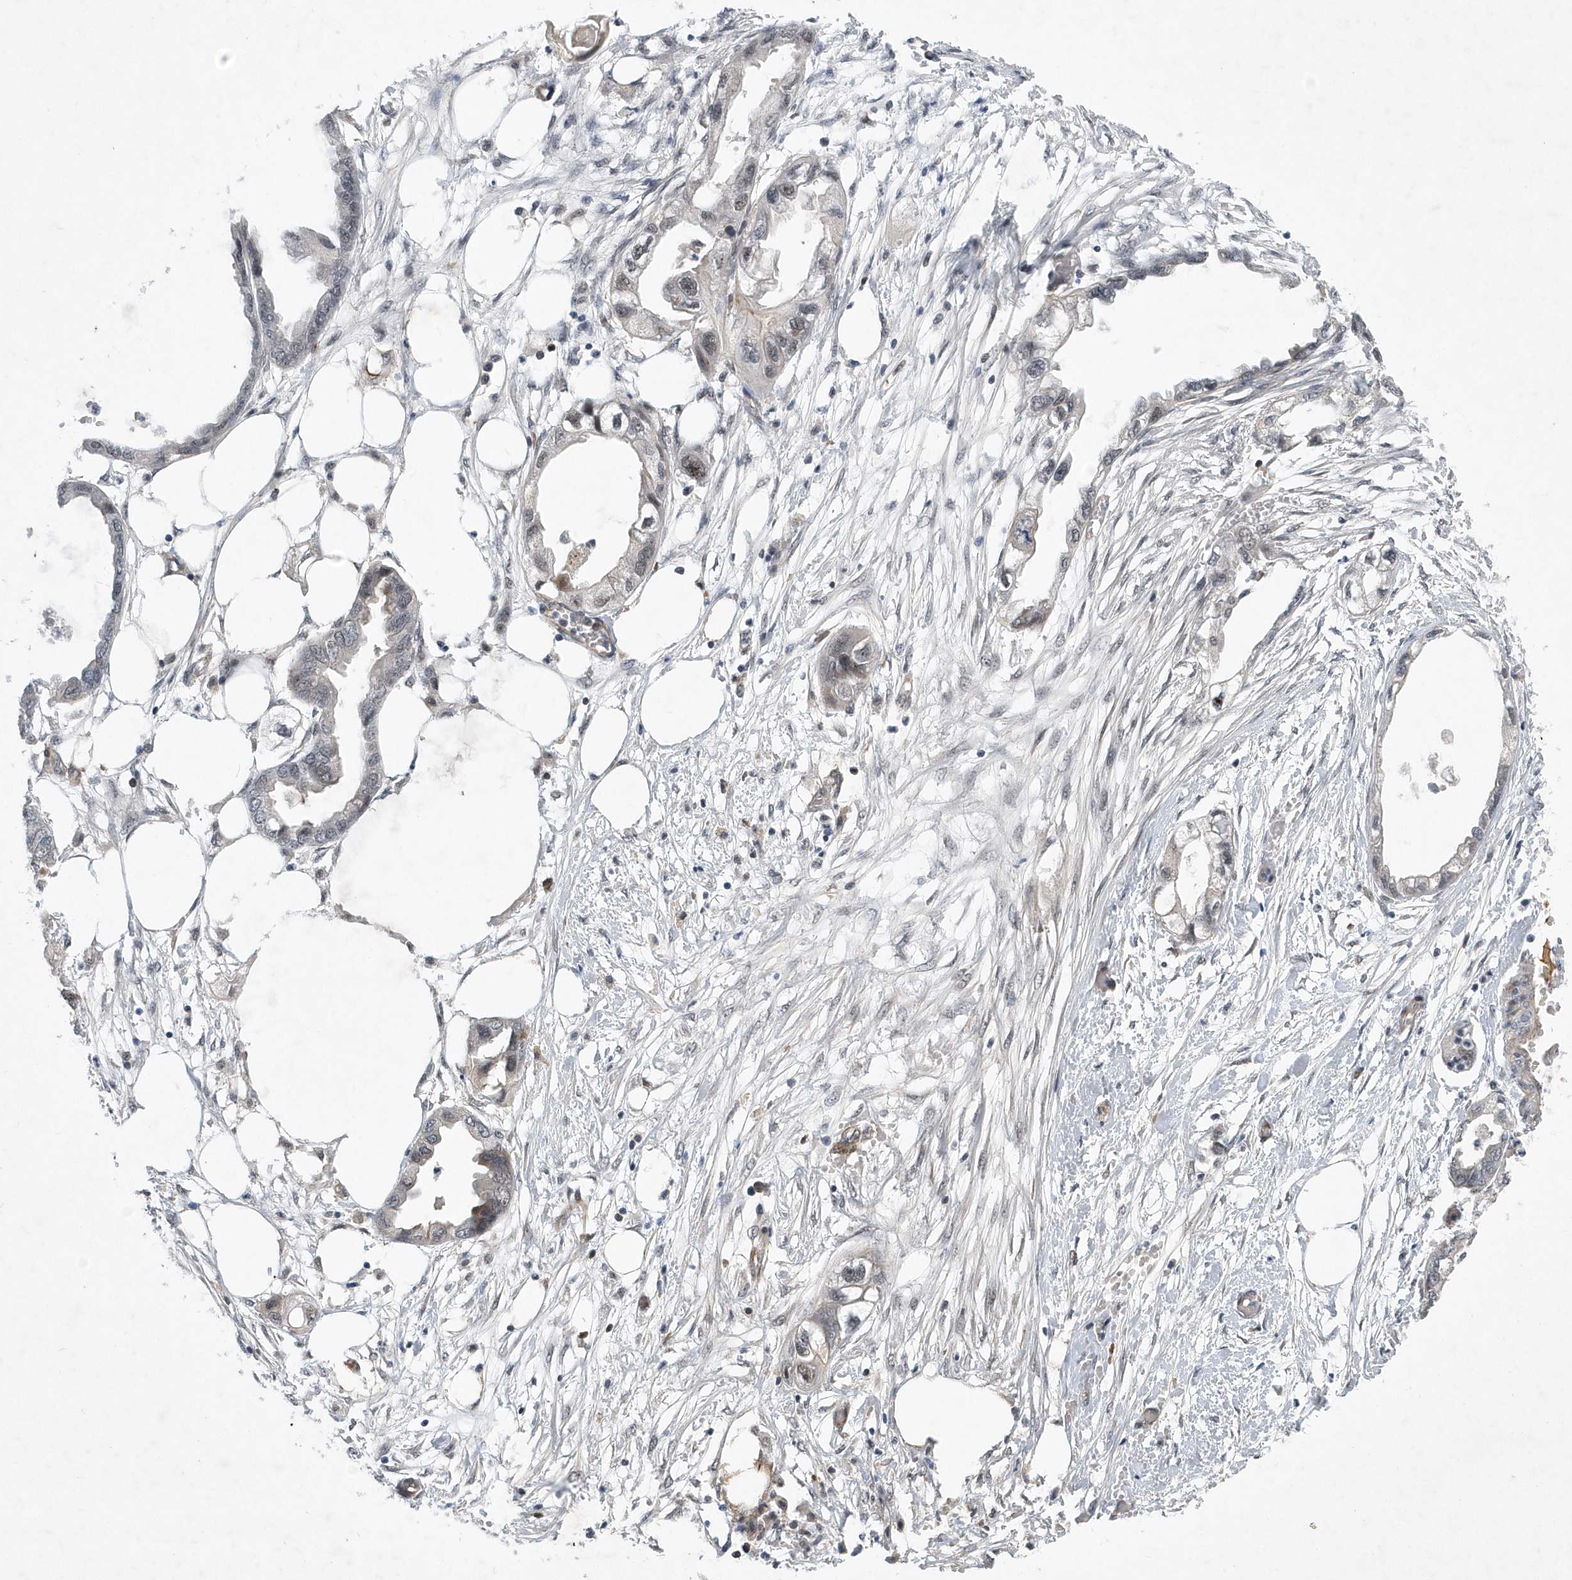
{"staining": {"intensity": "negative", "quantity": "none", "location": "none"}, "tissue": "endometrial cancer", "cell_type": "Tumor cells", "image_type": "cancer", "snomed": [{"axis": "morphology", "description": "Adenocarcinoma, NOS"}, {"axis": "morphology", "description": "Adenocarcinoma, metastatic, NOS"}, {"axis": "topography", "description": "Adipose tissue"}, {"axis": "topography", "description": "Endometrium"}], "caption": "The photomicrograph reveals no significant positivity in tumor cells of endometrial cancer (adenocarcinoma).", "gene": "FAM217A", "patient": {"sex": "female", "age": 67}}